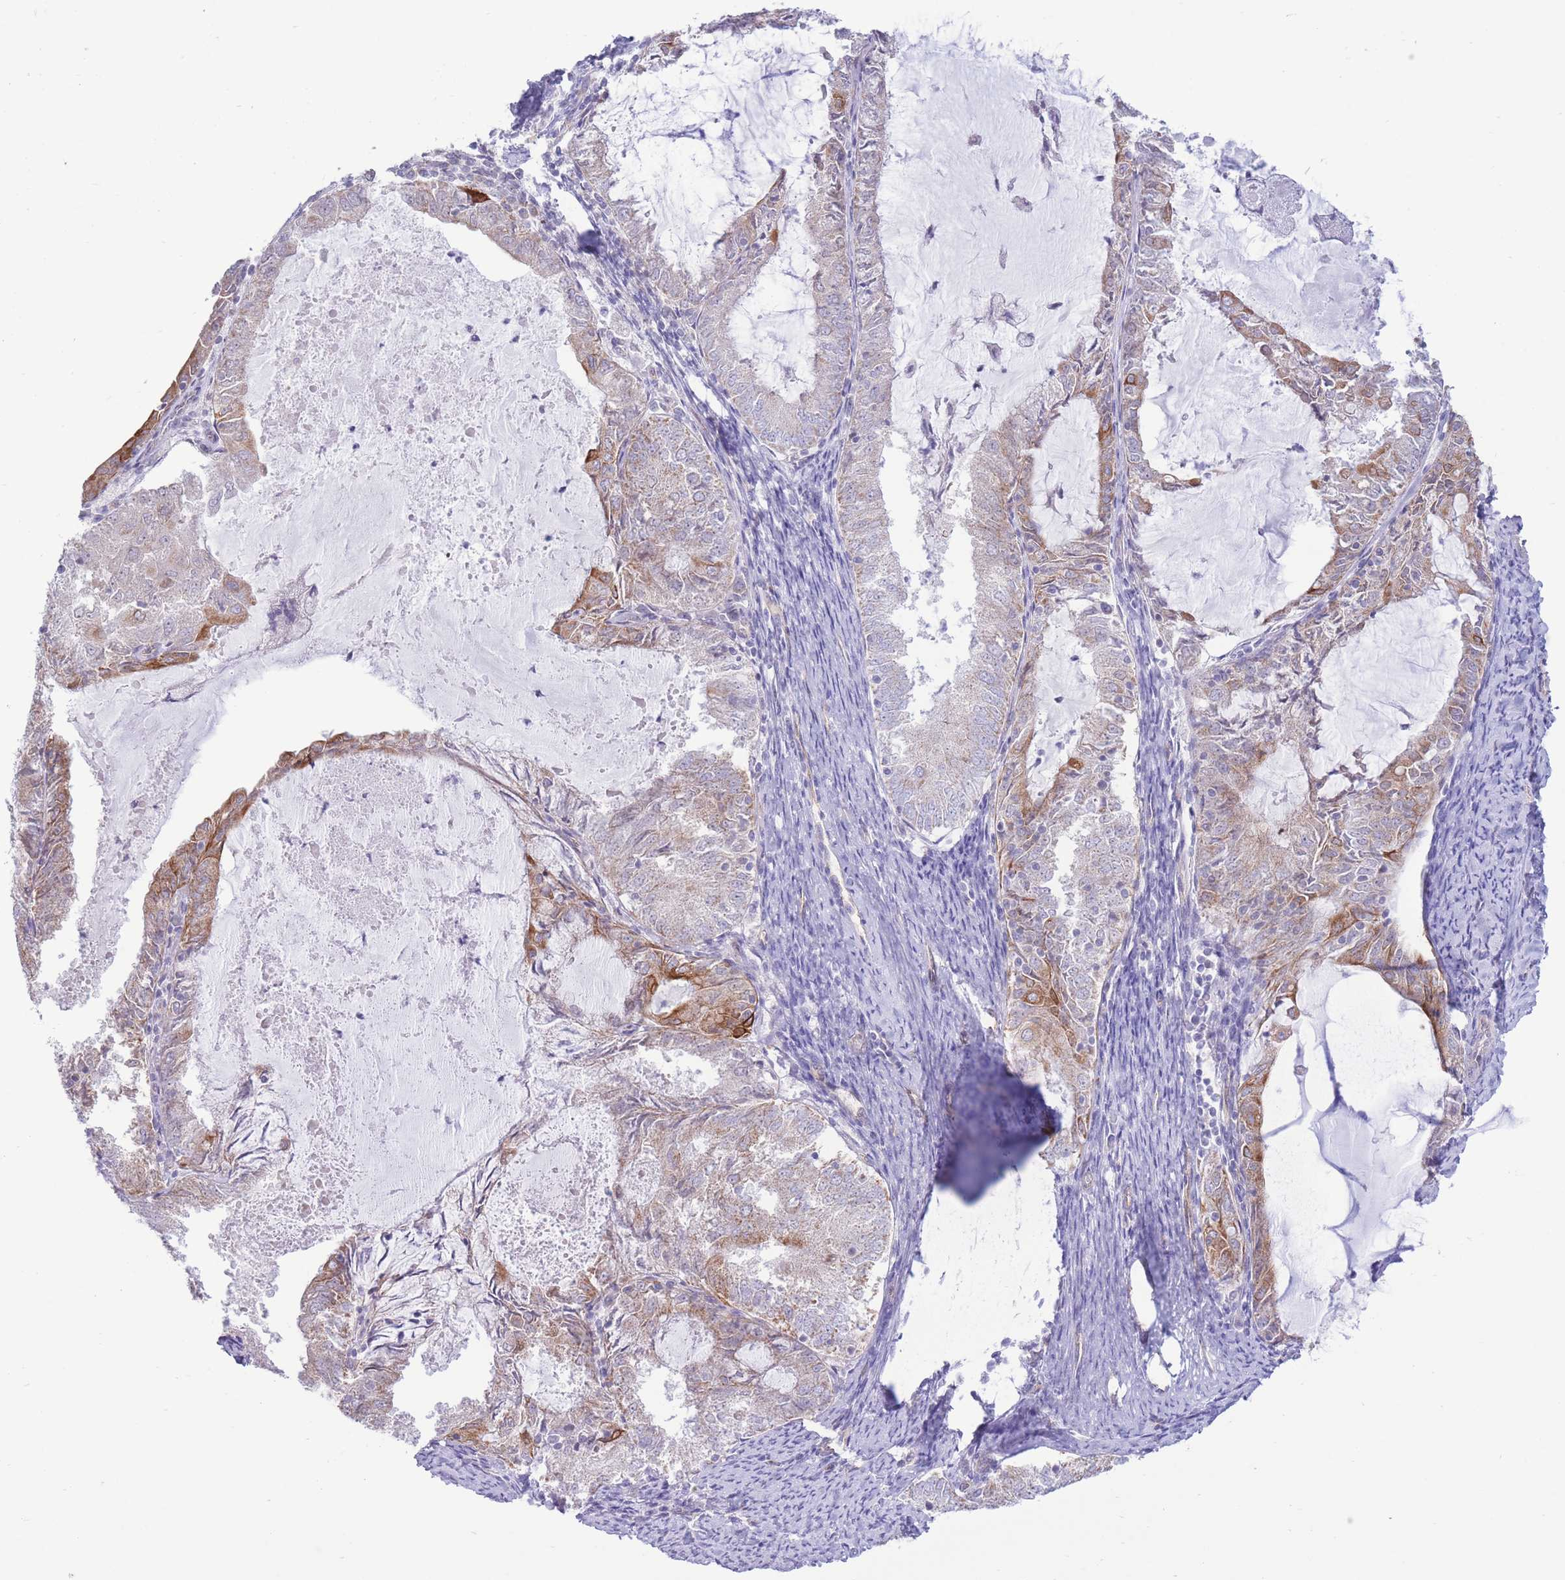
{"staining": {"intensity": "moderate", "quantity": "25%-75%", "location": "cytoplasmic/membranous"}, "tissue": "endometrial cancer", "cell_type": "Tumor cells", "image_type": "cancer", "snomed": [{"axis": "morphology", "description": "Adenocarcinoma, NOS"}, {"axis": "topography", "description": "Endometrium"}], "caption": "Endometrial cancer stained with DAB immunohistochemistry (IHC) shows medium levels of moderate cytoplasmic/membranous positivity in approximately 25%-75% of tumor cells.", "gene": "MRPS31", "patient": {"sex": "female", "age": 57}}